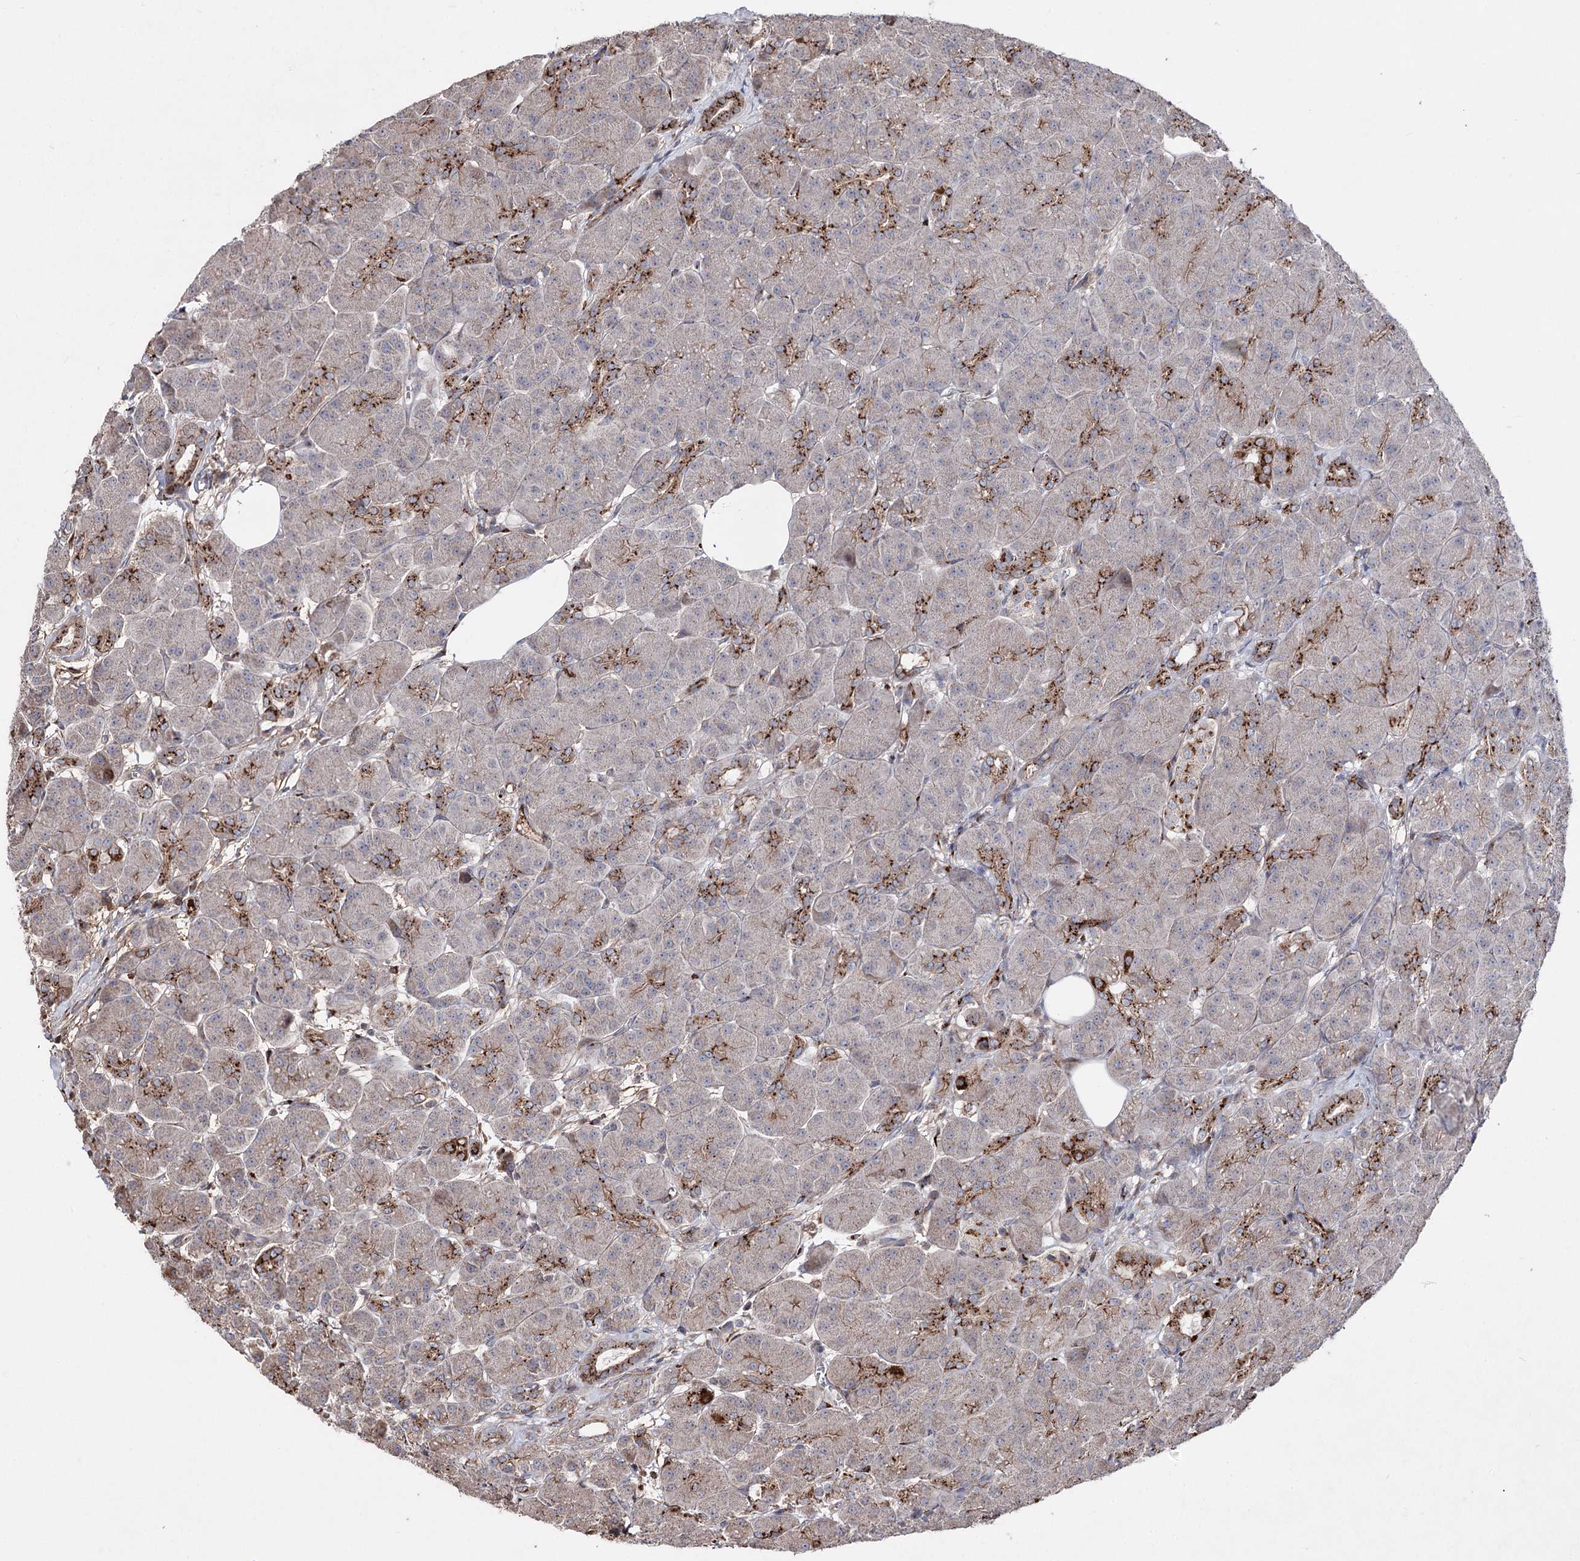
{"staining": {"intensity": "strong", "quantity": "25%-75%", "location": "cytoplasmic/membranous"}, "tissue": "pancreas", "cell_type": "Exocrine glandular cells", "image_type": "normal", "snomed": [{"axis": "morphology", "description": "Normal tissue, NOS"}, {"axis": "topography", "description": "Pancreas"}], "caption": "Immunohistochemical staining of benign pancreas displays high levels of strong cytoplasmic/membranous positivity in about 25%-75% of exocrine glandular cells. The staining was performed using DAB (3,3'-diaminobenzidine), with brown indicating positive protein expression. Nuclei are stained blue with hematoxylin.", "gene": "ARHGAP20", "patient": {"sex": "male", "age": 63}}